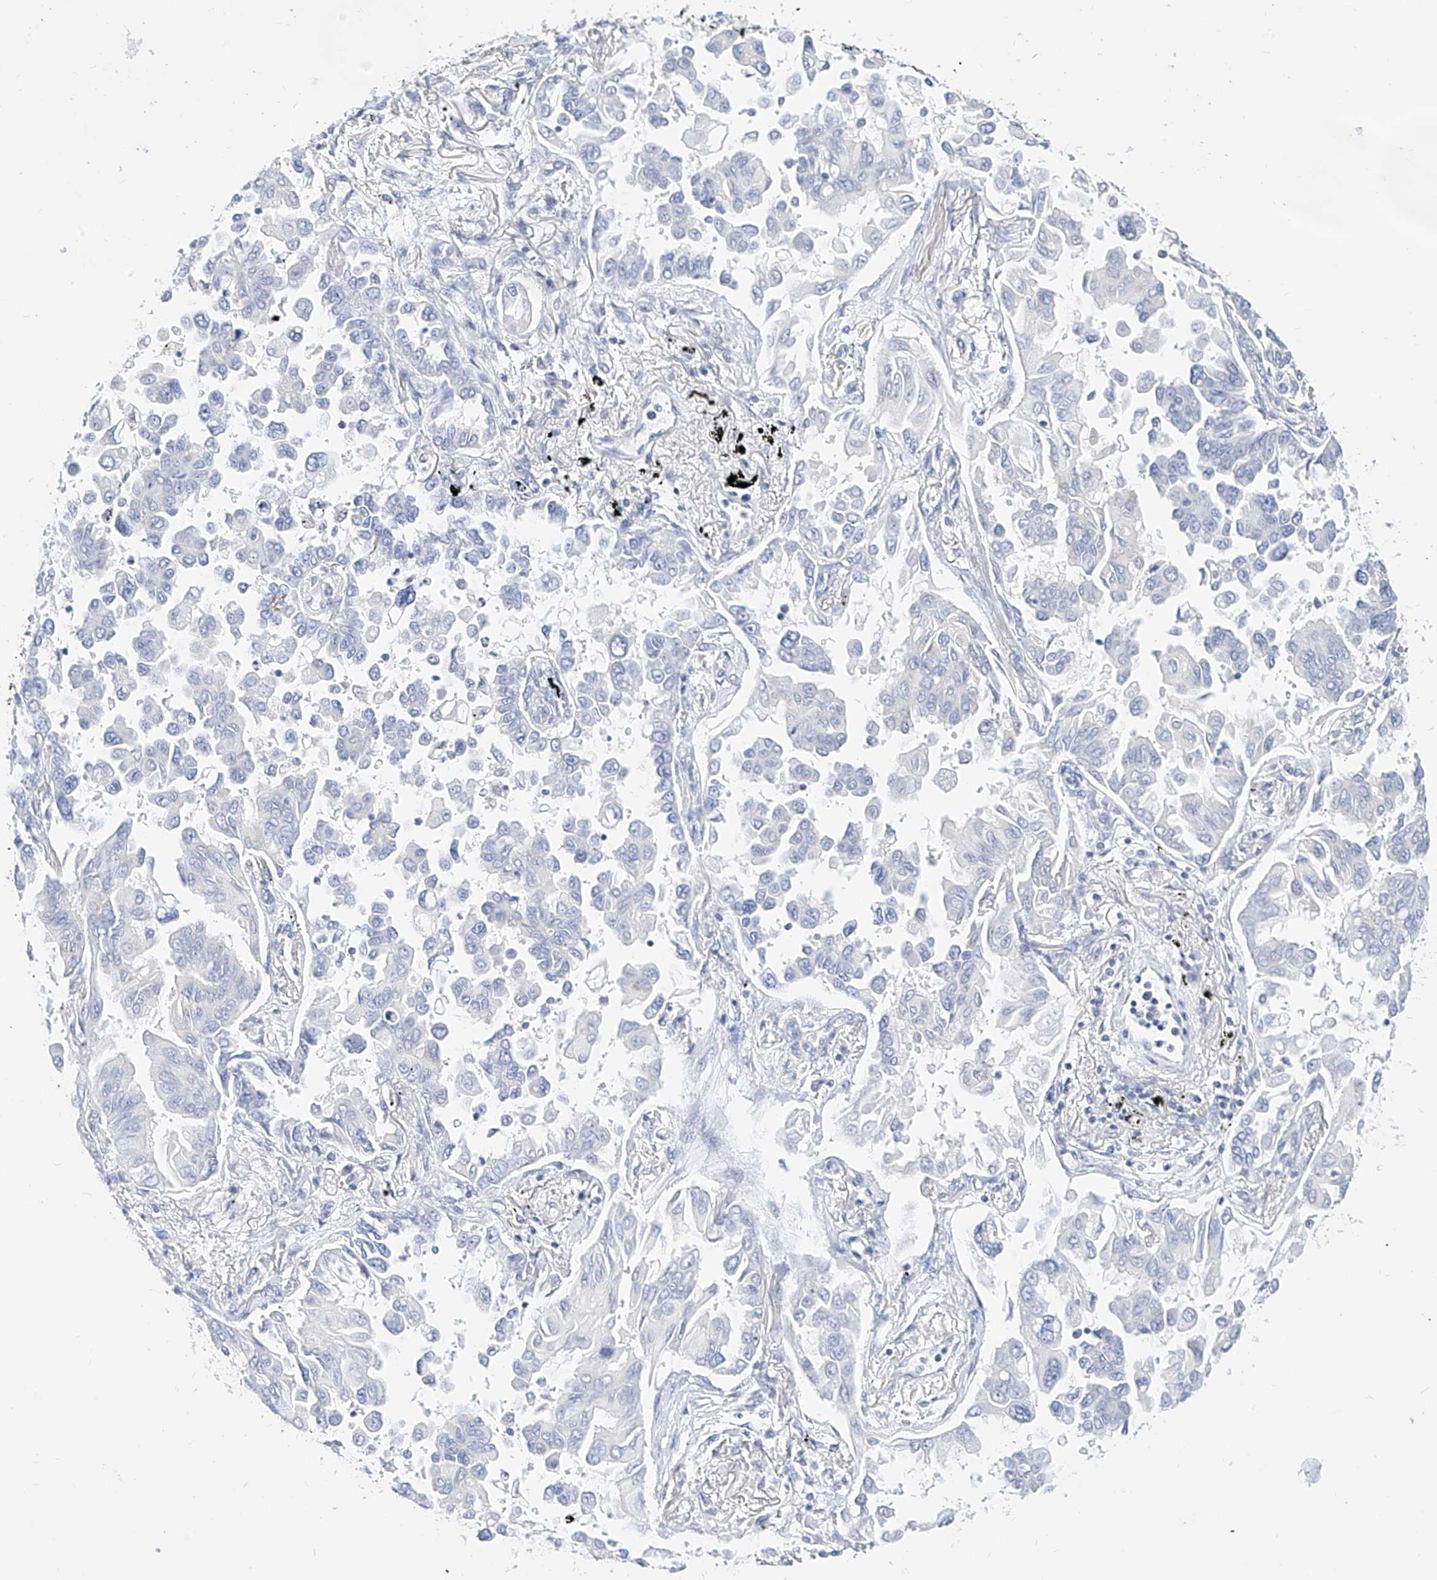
{"staining": {"intensity": "negative", "quantity": "none", "location": "none"}, "tissue": "lung cancer", "cell_type": "Tumor cells", "image_type": "cancer", "snomed": [{"axis": "morphology", "description": "Adenocarcinoma, NOS"}, {"axis": "topography", "description": "Lung"}], "caption": "A photomicrograph of lung adenocarcinoma stained for a protein exhibits no brown staining in tumor cells. Brightfield microscopy of immunohistochemistry (IHC) stained with DAB (brown) and hematoxylin (blue), captured at high magnification.", "gene": "ZZEF1", "patient": {"sex": "female", "age": 67}}